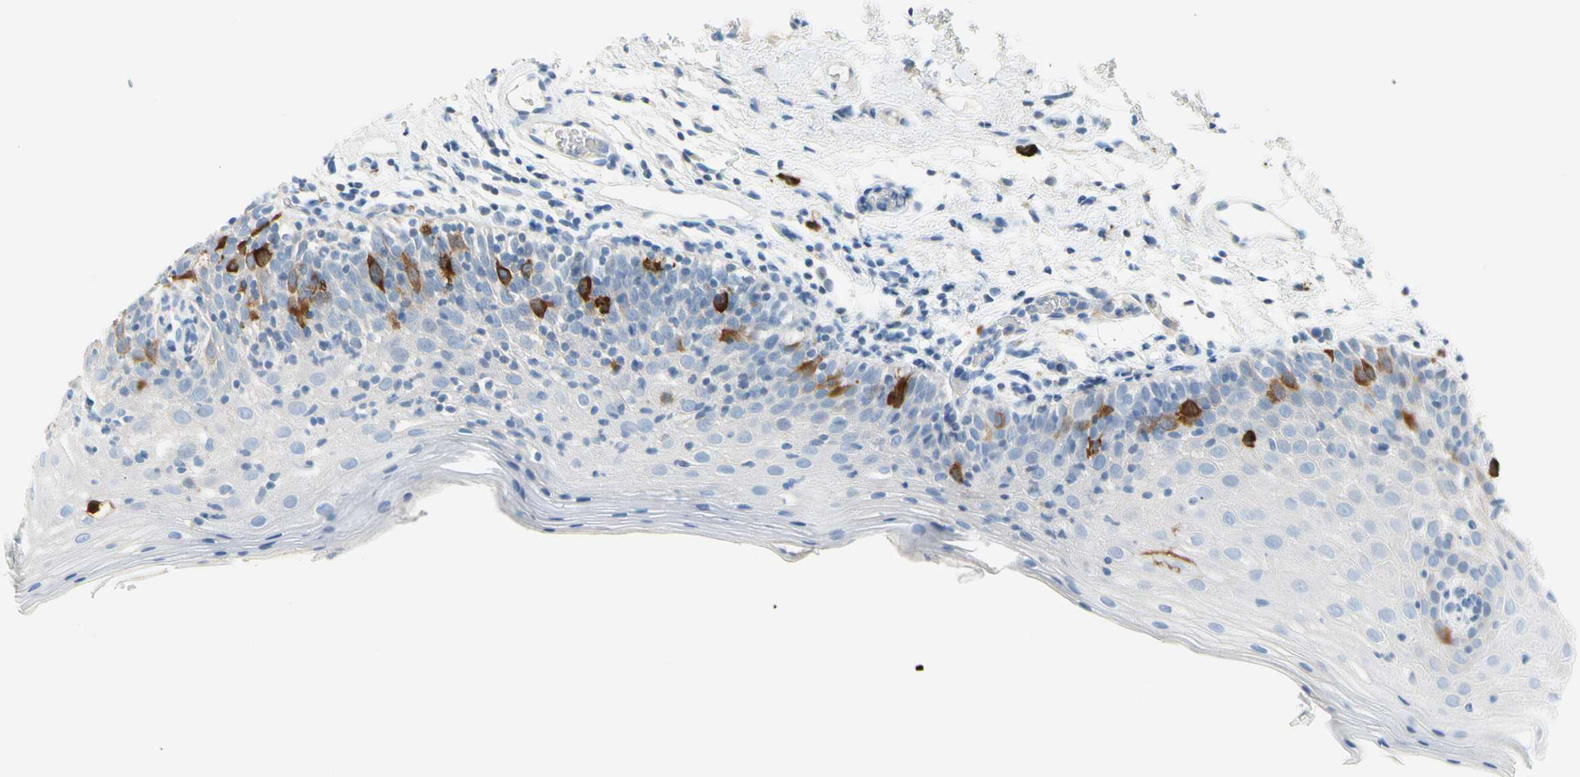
{"staining": {"intensity": "strong", "quantity": "<25%", "location": "cytoplasmic/membranous"}, "tissue": "oral mucosa", "cell_type": "Squamous epithelial cells", "image_type": "normal", "snomed": [{"axis": "morphology", "description": "Normal tissue, NOS"}, {"axis": "morphology", "description": "Squamous cell carcinoma, NOS"}, {"axis": "topography", "description": "Skeletal muscle"}, {"axis": "topography", "description": "Oral tissue"}], "caption": "DAB immunohistochemical staining of normal oral mucosa displays strong cytoplasmic/membranous protein positivity in approximately <25% of squamous epithelial cells.", "gene": "TACC3", "patient": {"sex": "male", "age": 71}}